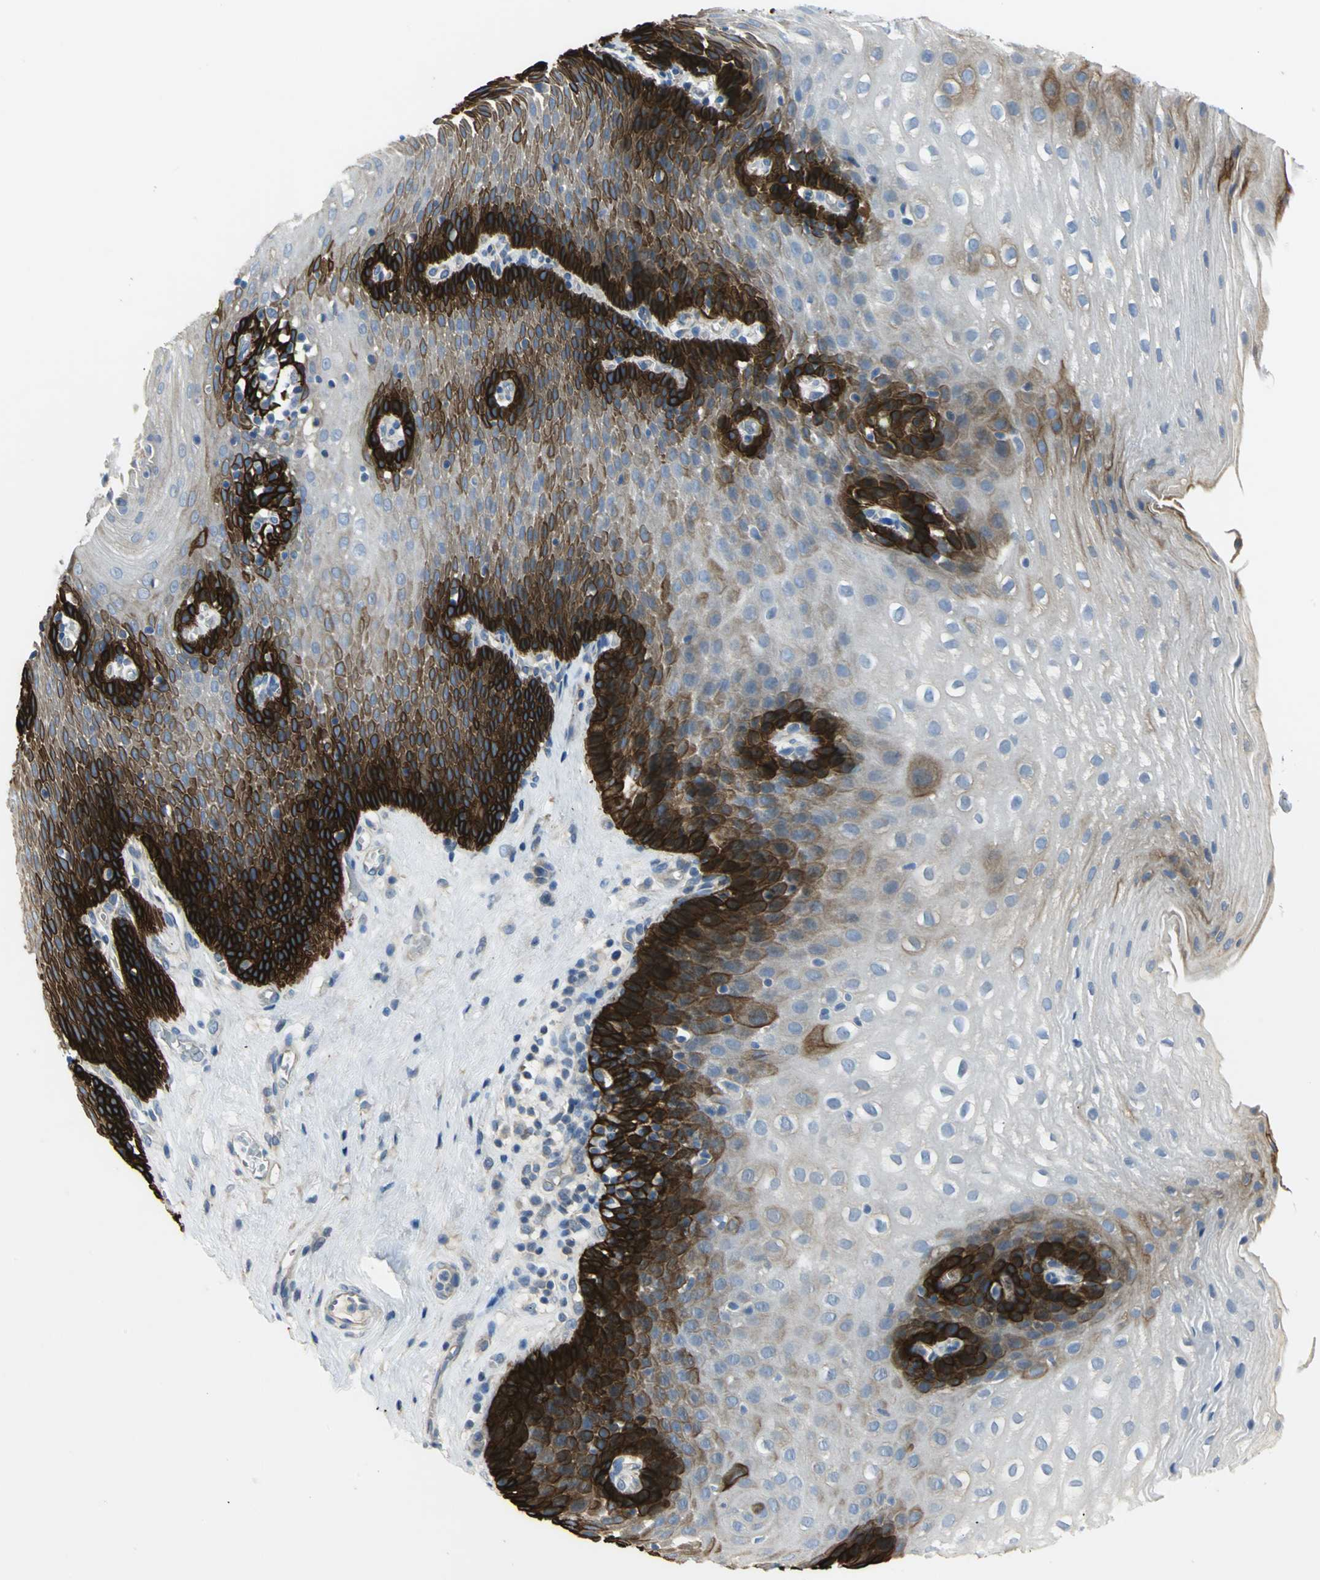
{"staining": {"intensity": "strong", "quantity": "25%-75%", "location": "cytoplasmic/membranous"}, "tissue": "esophagus", "cell_type": "Squamous epithelial cells", "image_type": "normal", "snomed": [{"axis": "morphology", "description": "Normal tissue, NOS"}, {"axis": "topography", "description": "Esophagus"}], "caption": "Immunohistochemistry (IHC) (DAB (3,3'-diaminobenzidine)) staining of unremarkable human esophagus exhibits strong cytoplasmic/membranous protein expression in about 25%-75% of squamous epithelial cells. Using DAB (brown) and hematoxylin (blue) stains, captured at high magnification using brightfield microscopy.", "gene": "HTR1F", "patient": {"sex": "male", "age": 48}}